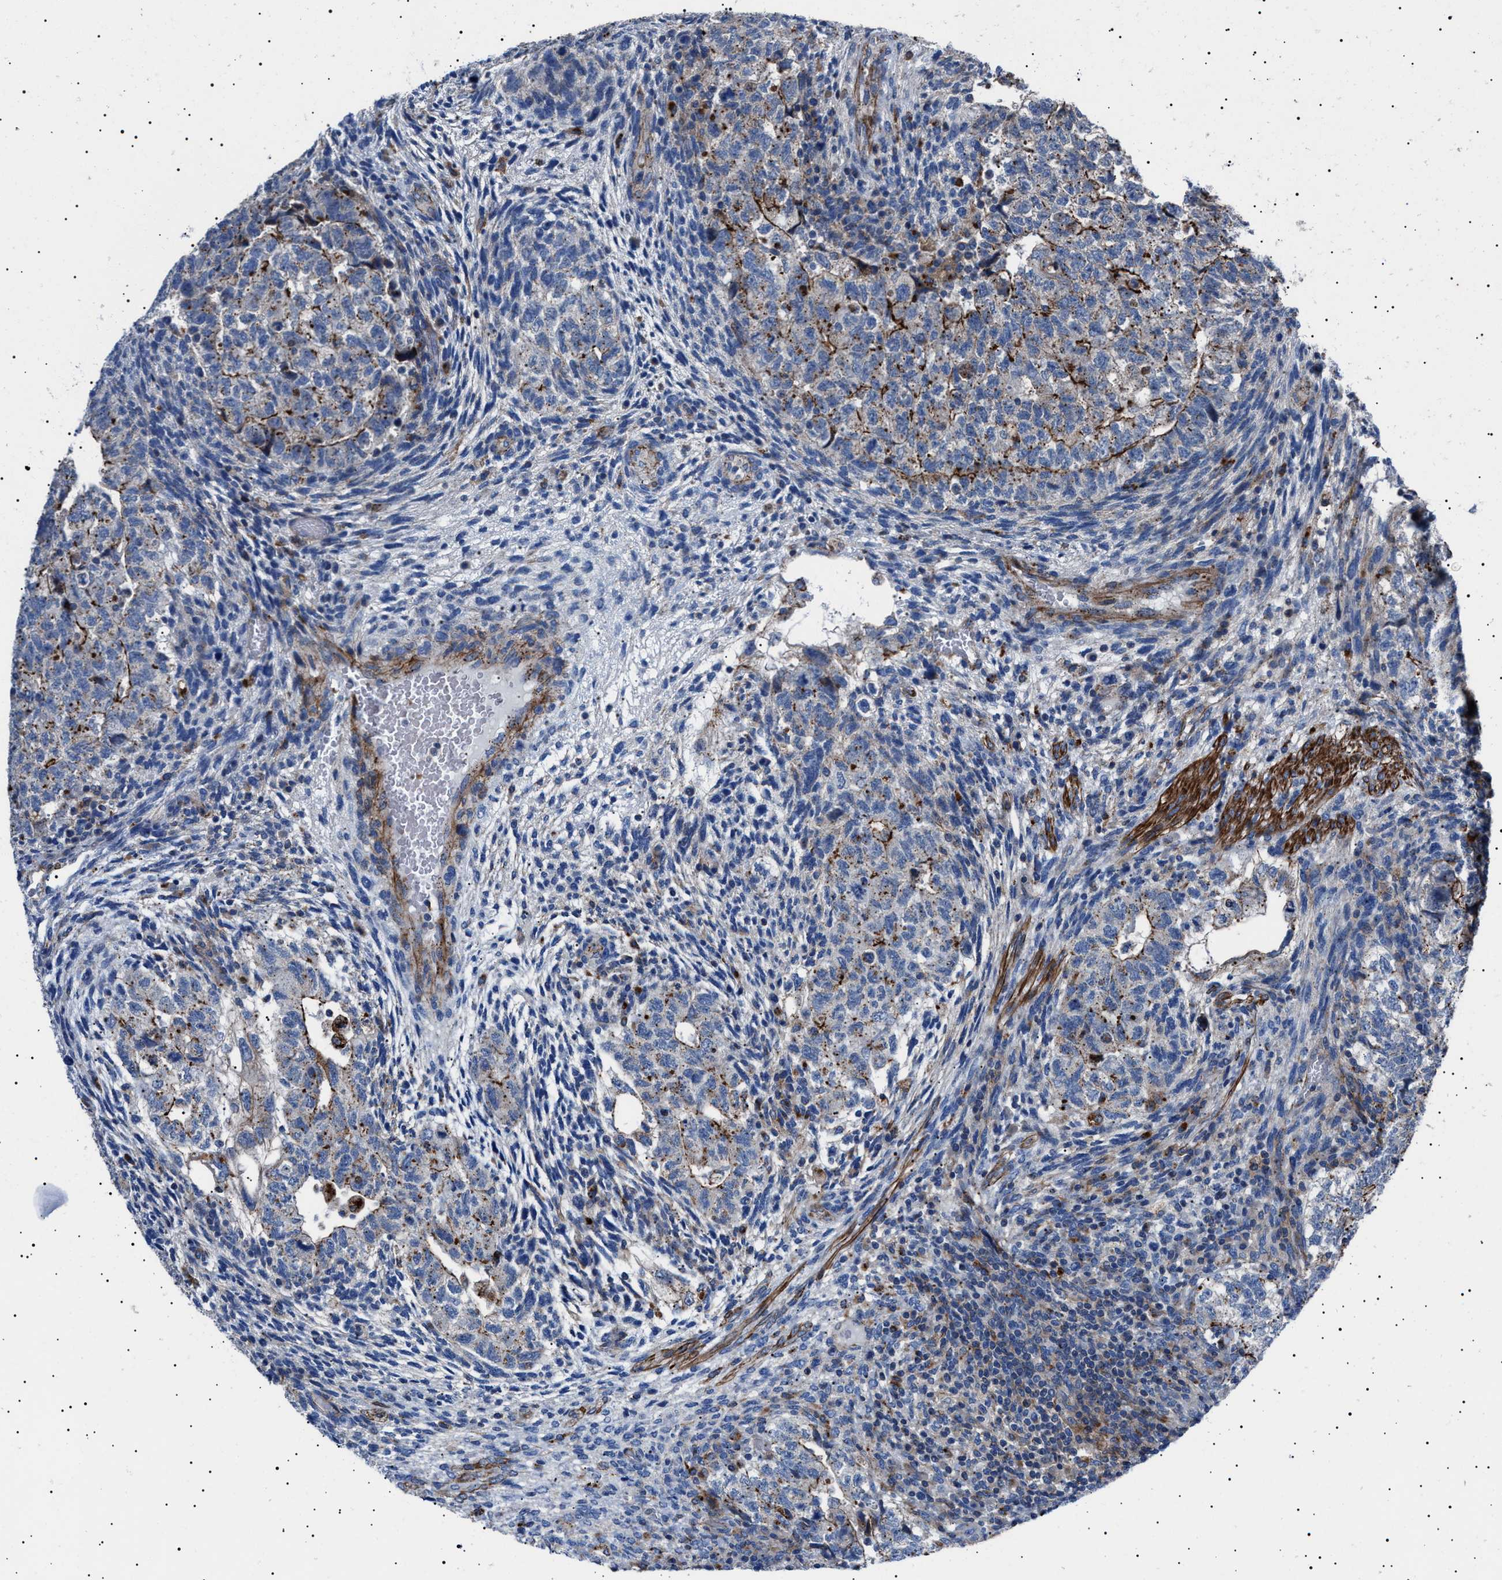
{"staining": {"intensity": "strong", "quantity": "25%-75%", "location": "cytoplasmic/membranous"}, "tissue": "testis cancer", "cell_type": "Tumor cells", "image_type": "cancer", "snomed": [{"axis": "morphology", "description": "Carcinoma, Embryonal, NOS"}, {"axis": "topography", "description": "Testis"}], "caption": "This is a photomicrograph of immunohistochemistry (IHC) staining of testis cancer, which shows strong staining in the cytoplasmic/membranous of tumor cells.", "gene": "NEU1", "patient": {"sex": "male", "age": 36}}